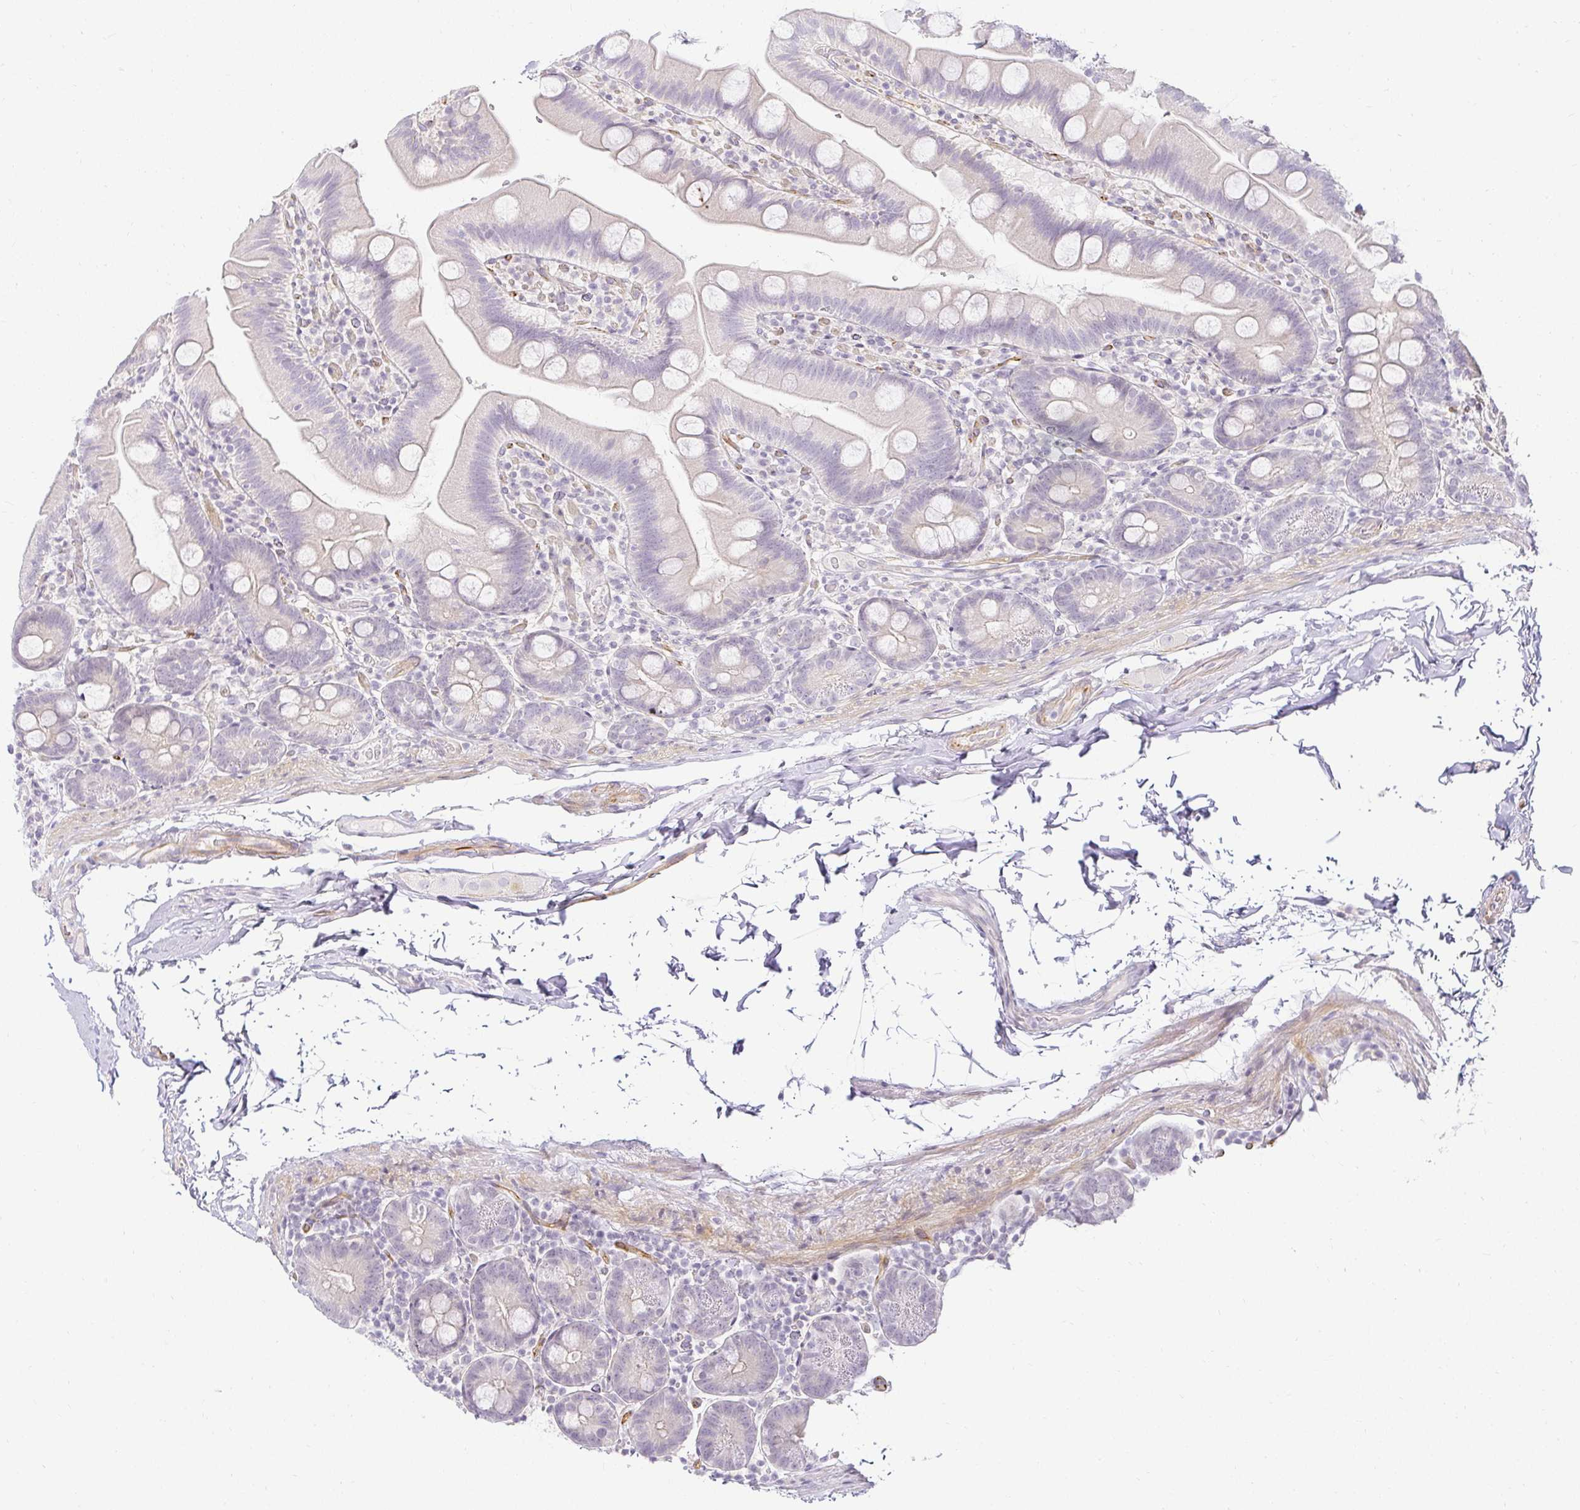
{"staining": {"intensity": "negative", "quantity": "none", "location": "none"}, "tissue": "small intestine", "cell_type": "Glandular cells", "image_type": "normal", "snomed": [{"axis": "morphology", "description": "Normal tissue, NOS"}, {"axis": "topography", "description": "Small intestine"}], "caption": "Histopathology image shows no significant protein staining in glandular cells of unremarkable small intestine. Brightfield microscopy of IHC stained with DAB (brown) and hematoxylin (blue), captured at high magnification.", "gene": "ACAN", "patient": {"sex": "female", "age": 68}}